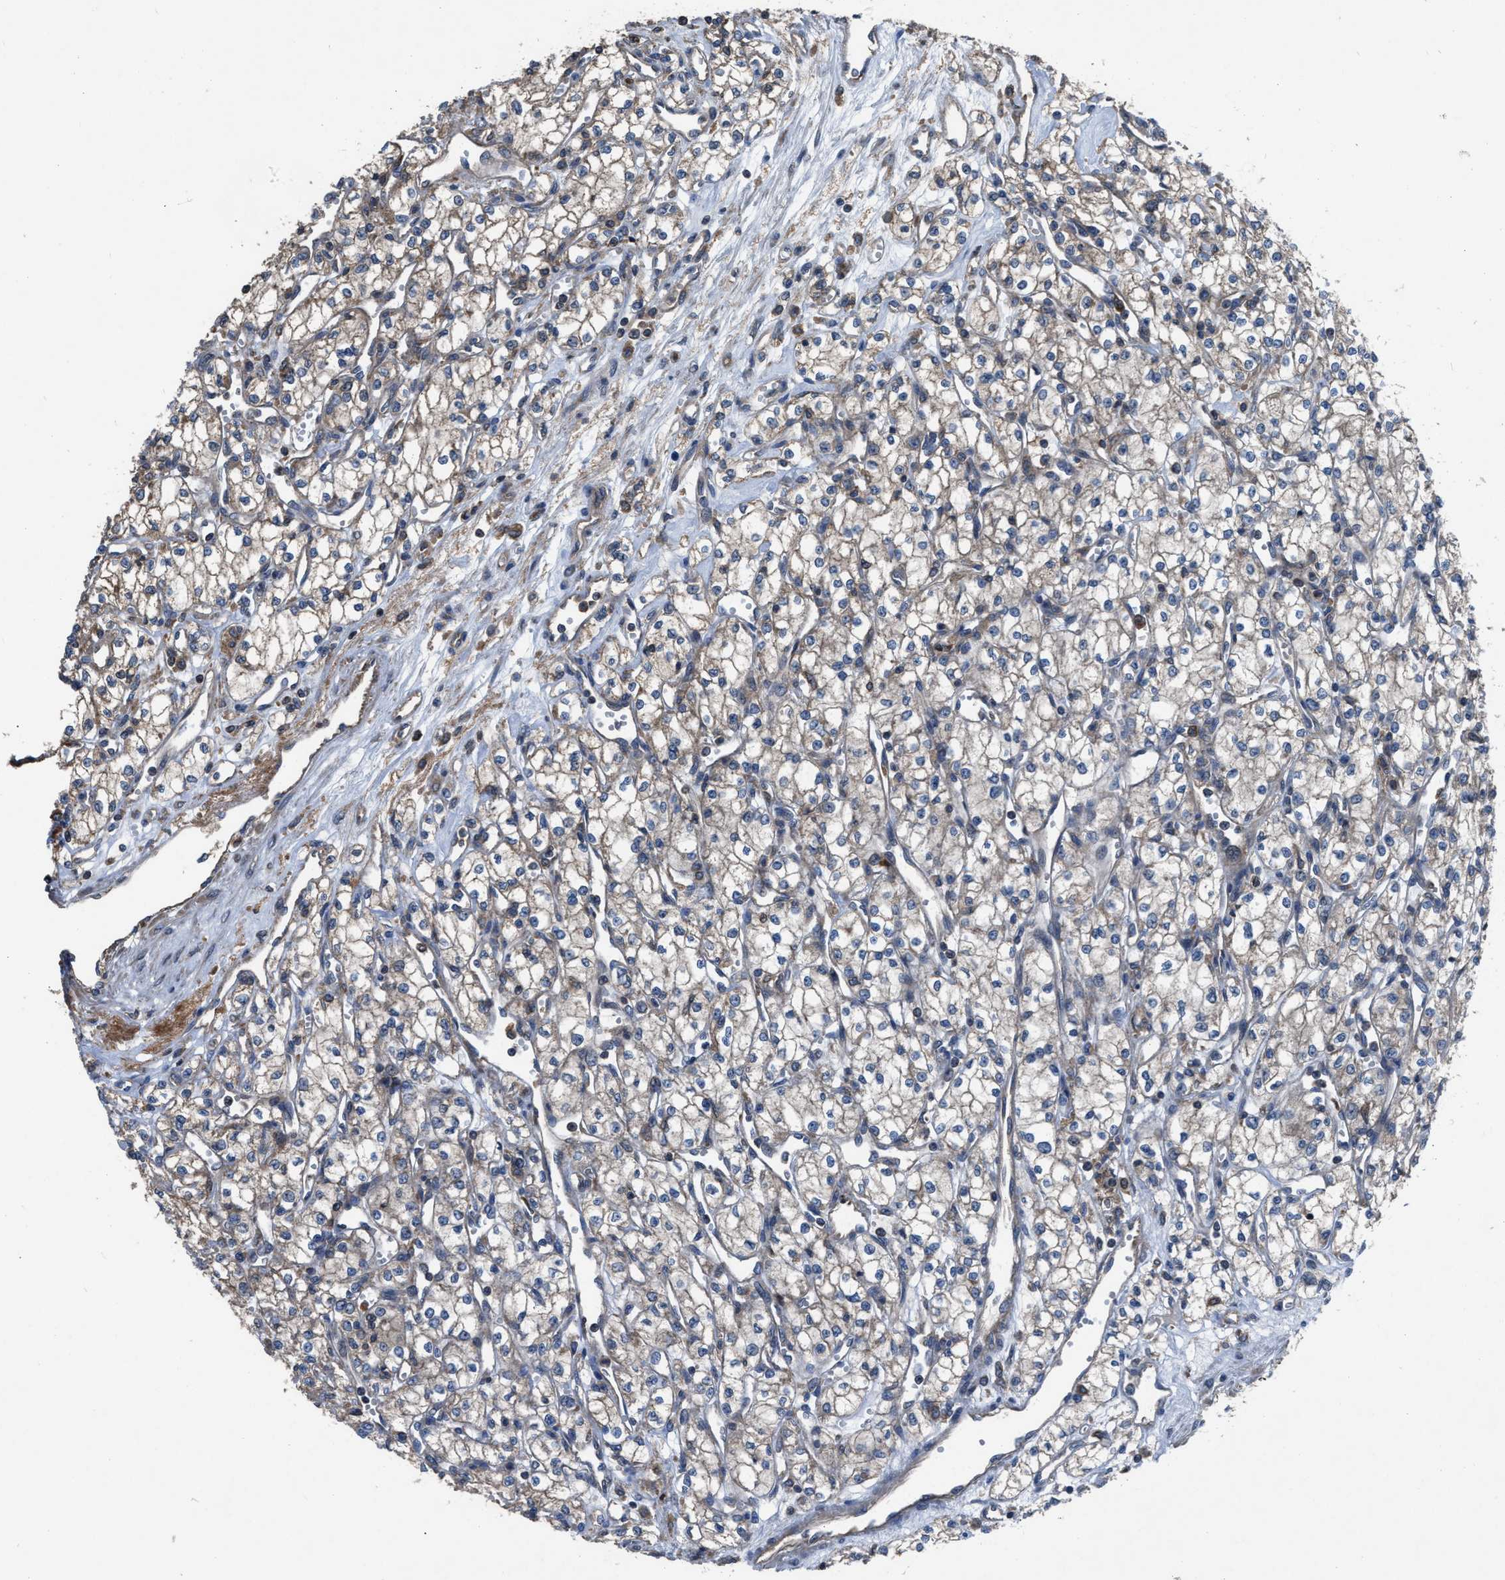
{"staining": {"intensity": "weak", "quantity": ">75%", "location": "cytoplasmic/membranous"}, "tissue": "renal cancer", "cell_type": "Tumor cells", "image_type": "cancer", "snomed": [{"axis": "morphology", "description": "Adenocarcinoma, NOS"}, {"axis": "topography", "description": "Kidney"}], "caption": "The photomicrograph reveals immunohistochemical staining of renal cancer. There is weak cytoplasmic/membranous positivity is seen in approximately >75% of tumor cells.", "gene": "USP25", "patient": {"sex": "male", "age": 59}}